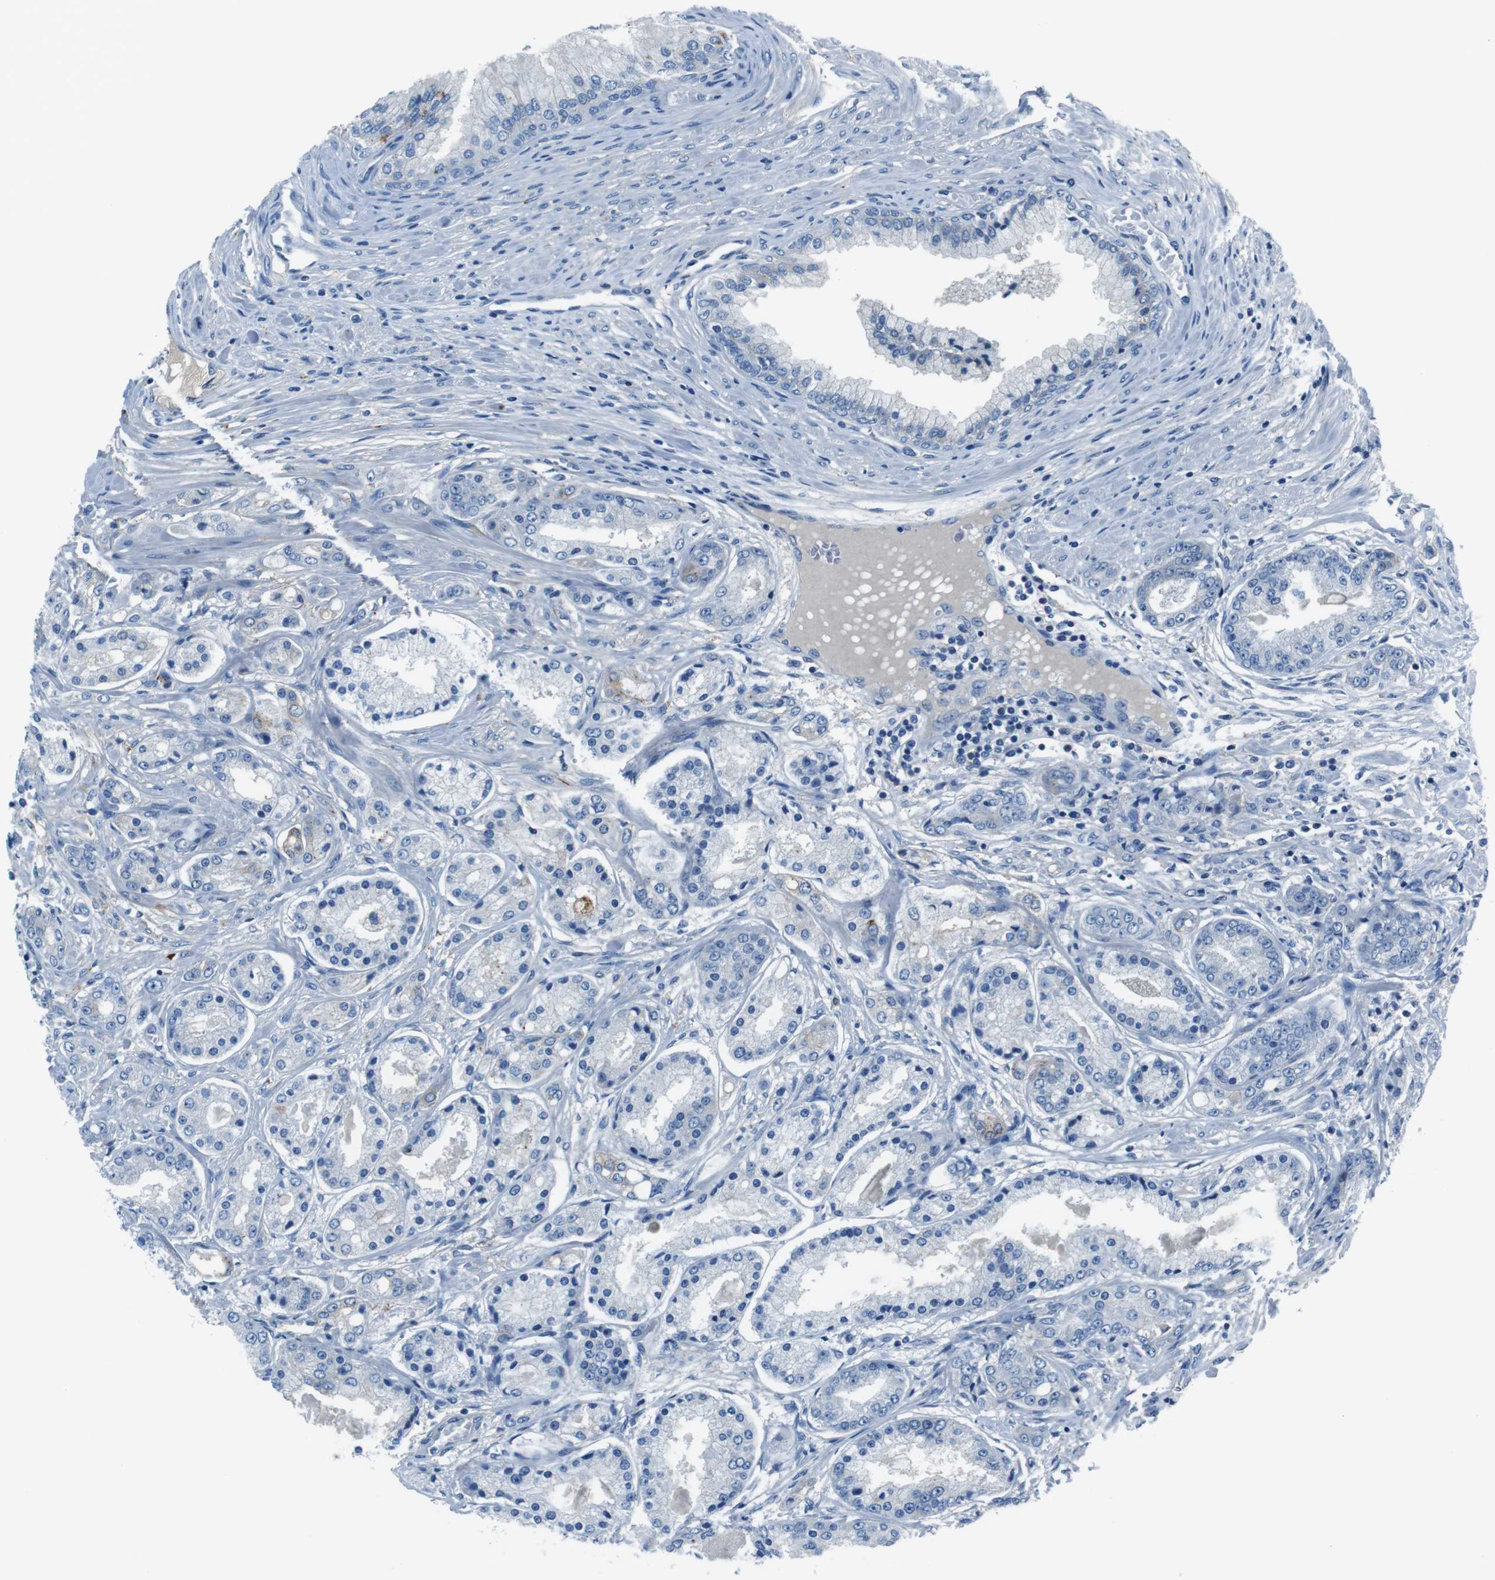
{"staining": {"intensity": "negative", "quantity": "none", "location": "none"}, "tissue": "prostate cancer", "cell_type": "Tumor cells", "image_type": "cancer", "snomed": [{"axis": "morphology", "description": "Adenocarcinoma, High grade"}, {"axis": "topography", "description": "Prostate"}], "caption": "This photomicrograph is of prostate cancer stained with immunohistochemistry (IHC) to label a protein in brown with the nuclei are counter-stained blue. There is no staining in tumor cells.", "gene": "TULP3", "patient": {"sex": "male", "age": 59}}